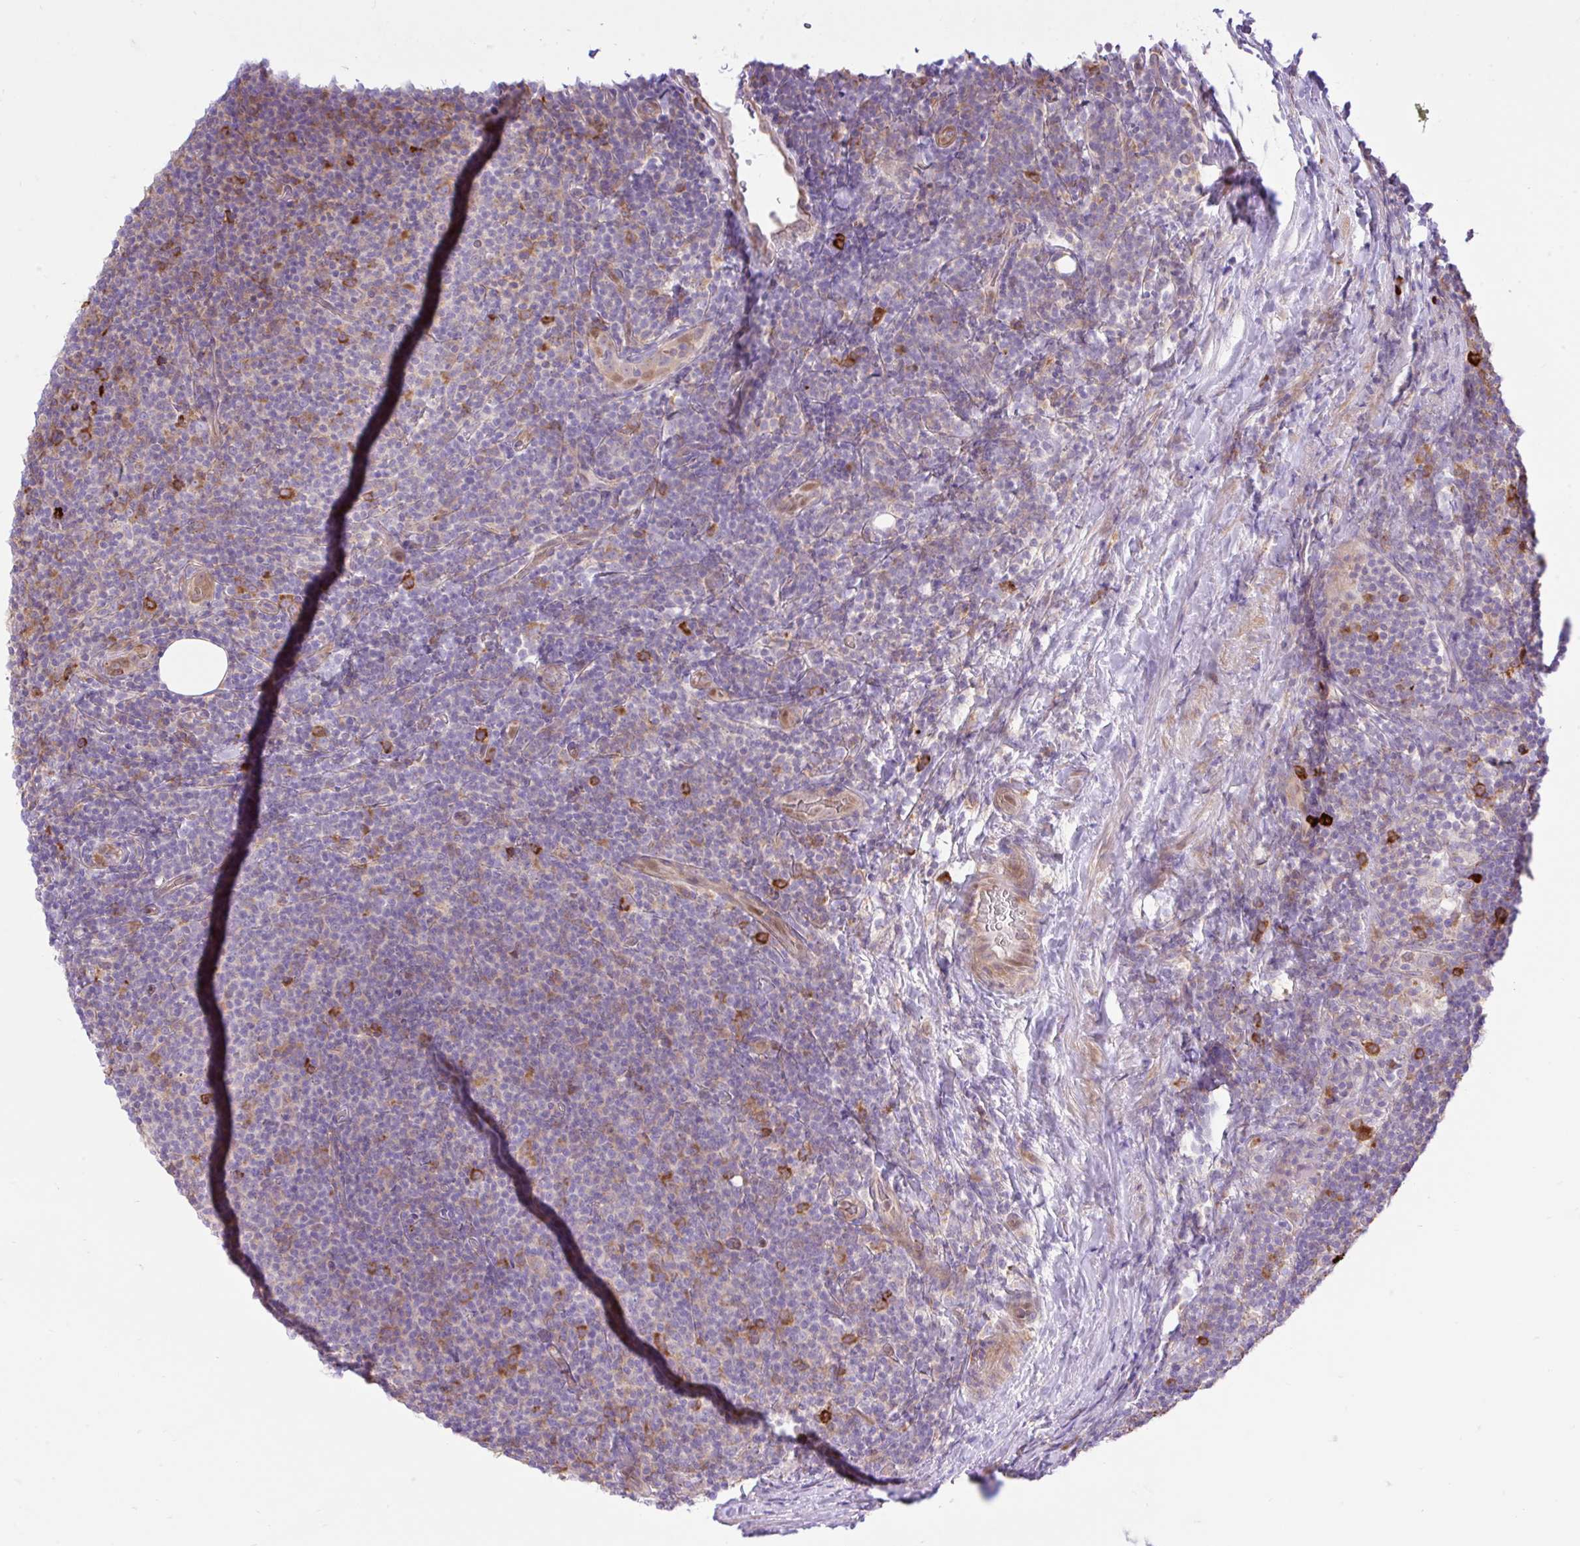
{"staining": {"intensity": "strong", "quantity": "<25%", "location": "cytoplasmic/membranous"}, "tissue": "lymphoma", "cell_type": "Tumor cells", "image_type": "cancer", "snomed": [{"axis": "morphology", "description": "Malignant lymphoma, non-Hodgkin's type, Low grade"}, {"axis": "topography", "description": "Lymph node"}], "caption": "Human malignant lymphoma, non-Hodgkin's type (low-grade) stained with a protein marker exhibits strong staining in tumor cells.", "gene": "EEF1A2", "patient": {"sex": "male", "age": 66}}